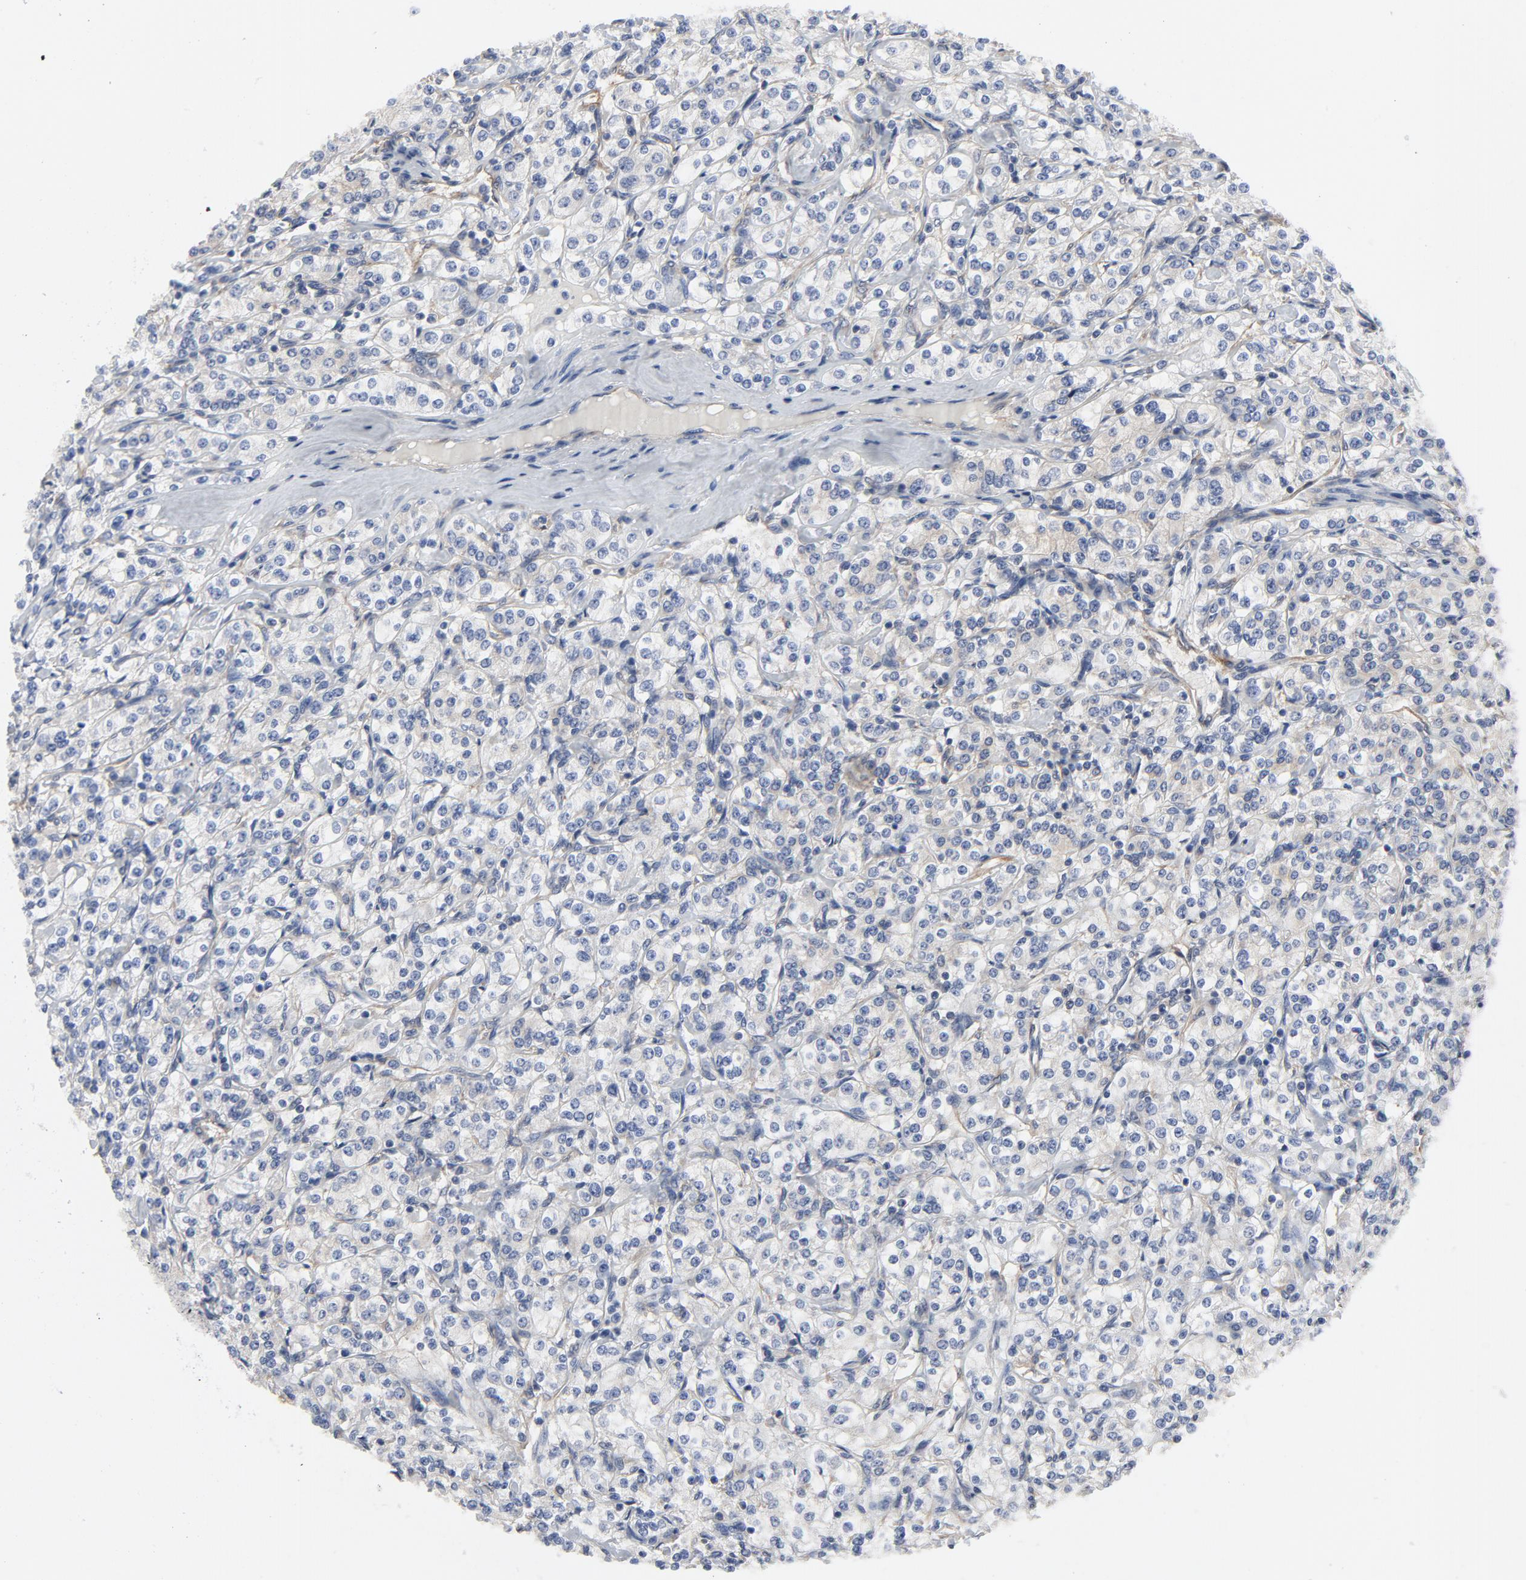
{"staining": {"intensity": "weak", "quantity": "<25%", "location": "cytoplasmic/membranous"}, "tissue": "renal cancer", "cell_type": "Tumor cells", "image_type": "cancer", "snomed": [{"axis": "morphology", "description": "Adenocarcinoma, NOS"}, {"axis": "topography", "description": "Kidney"}], "caption": "Tumor cells are negative for brown protein staining in adenocarcinoma (renal). (DAB (3,3'-diaminobenzidine) immunohistochemistry (IHC) with hematoxylin counter stain).", "gene": "DYNLT3", "patient": {"sex": "male", "age": 77}}